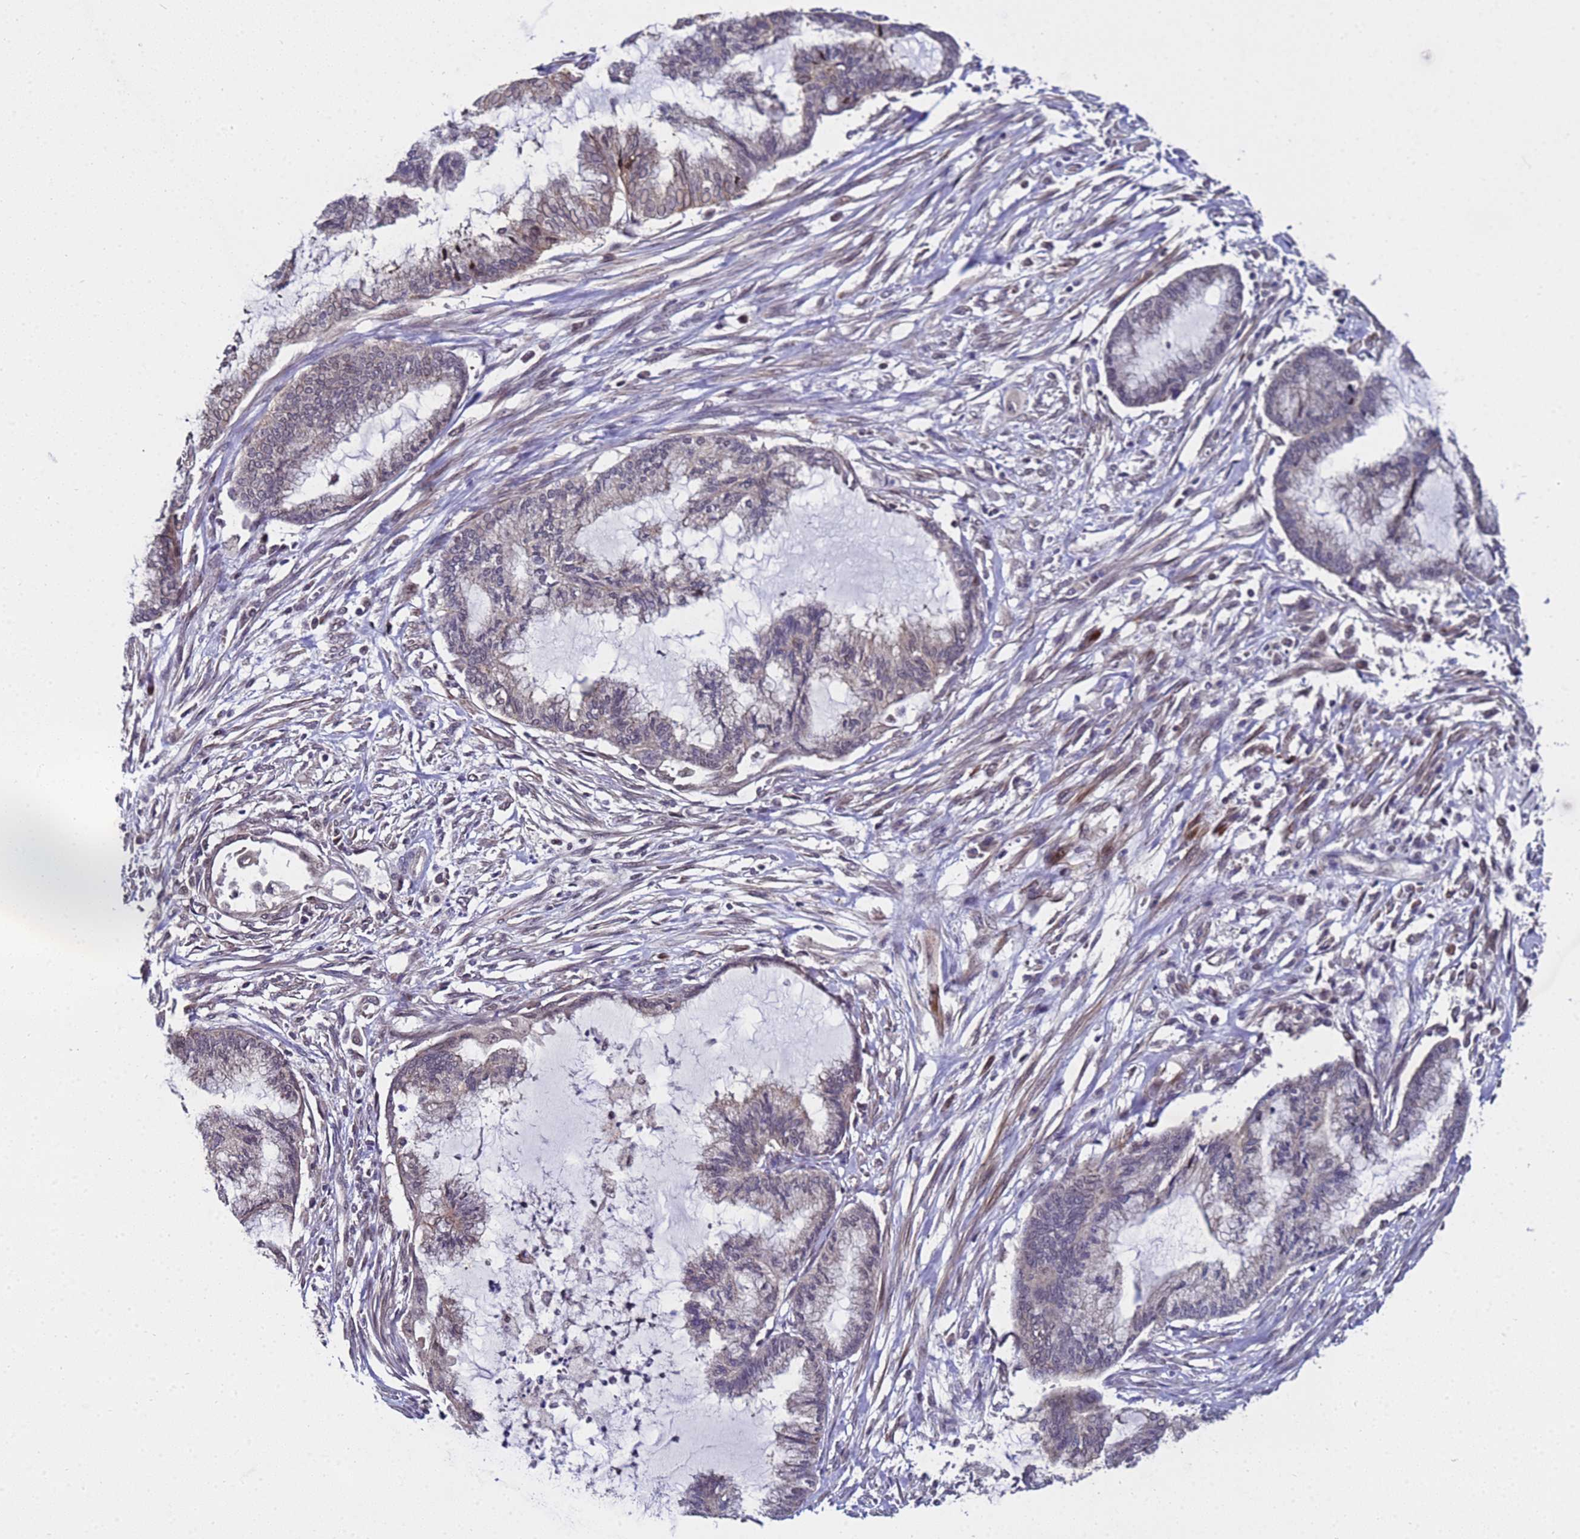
{"staining": {"intensity": "weak", "quantity": "25%-75%", "location": "cytoplasmic/membranous"}, "tissue": "endometrial cancer", "cell_type": "Tumor cells", "image_type": "cancer", "snomed": [{"axis": "morphology", "description": "Adenocarcinoma, NOS"}, {"axis": "topography", "description": "Endometrium"}], "caption": "A high-resolution image shows immunohistochemistry staining of endometrial cancer, which shows weak cytoplasmic/membranous expression in about 25%-75% of tumor cells.", "gene": "ANAPC13", "patient": {"sex": "female", "age": 86}}